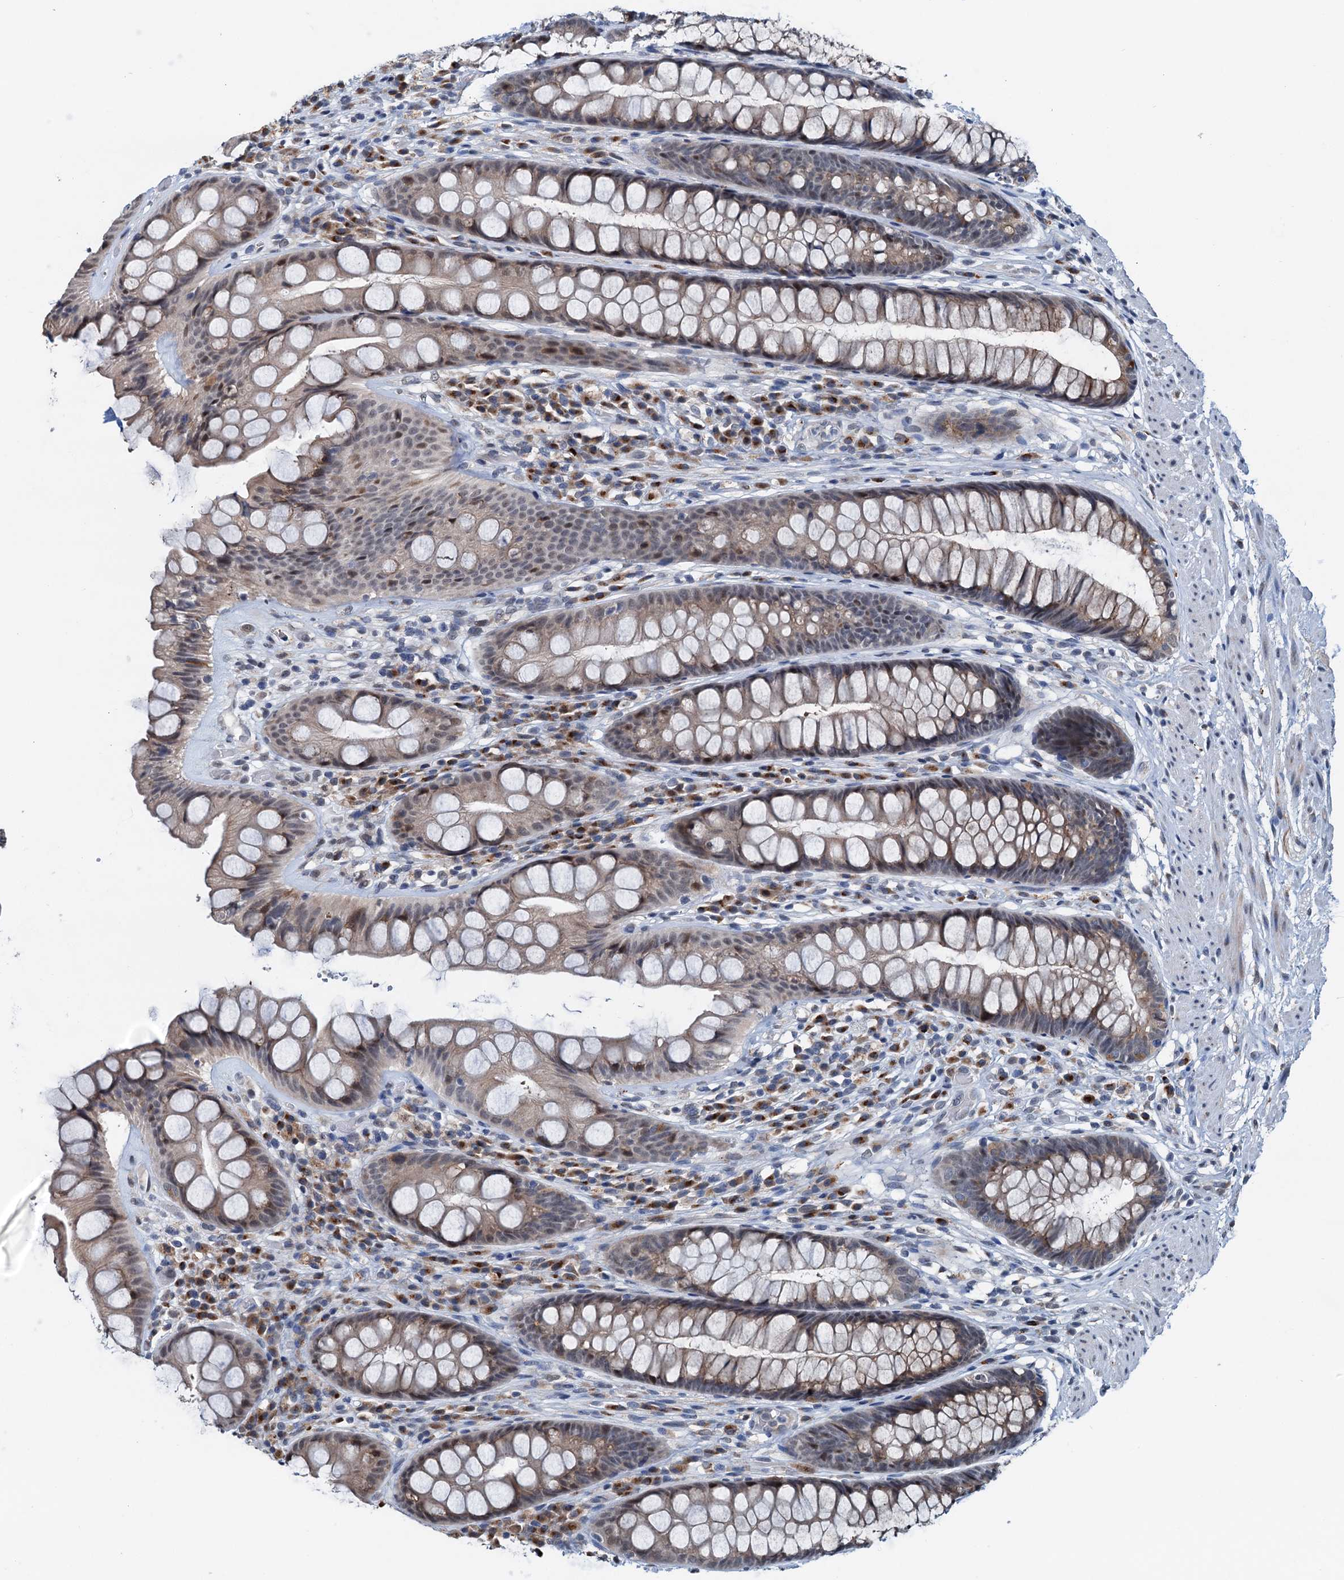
{"staining": {"intensity": "moderate", "quantity": "<25%", "location": "cytoplasmic/membranous,nuclear"}, "tissue": "rectum", "cell_type": "Glandular cells", "image_type": "normal", "snomed": [{"axis": "morphology", "description": "Normal tissue, NOS"}, {"axis": "topography", "description": "Rectum"}], "caption": "Immunohistochemical staining of unremarkable rectum shows low levels of moderate cytoplasmic/membranous,nuclear expression in approximately <25% of glandular cells. Using DAB (brown) and hematoxylin (blue) stains, captured at high magnification using brightfield microscopy.", "gene": "SHLD1", "patient": {"sex": "male", "age": 74}}